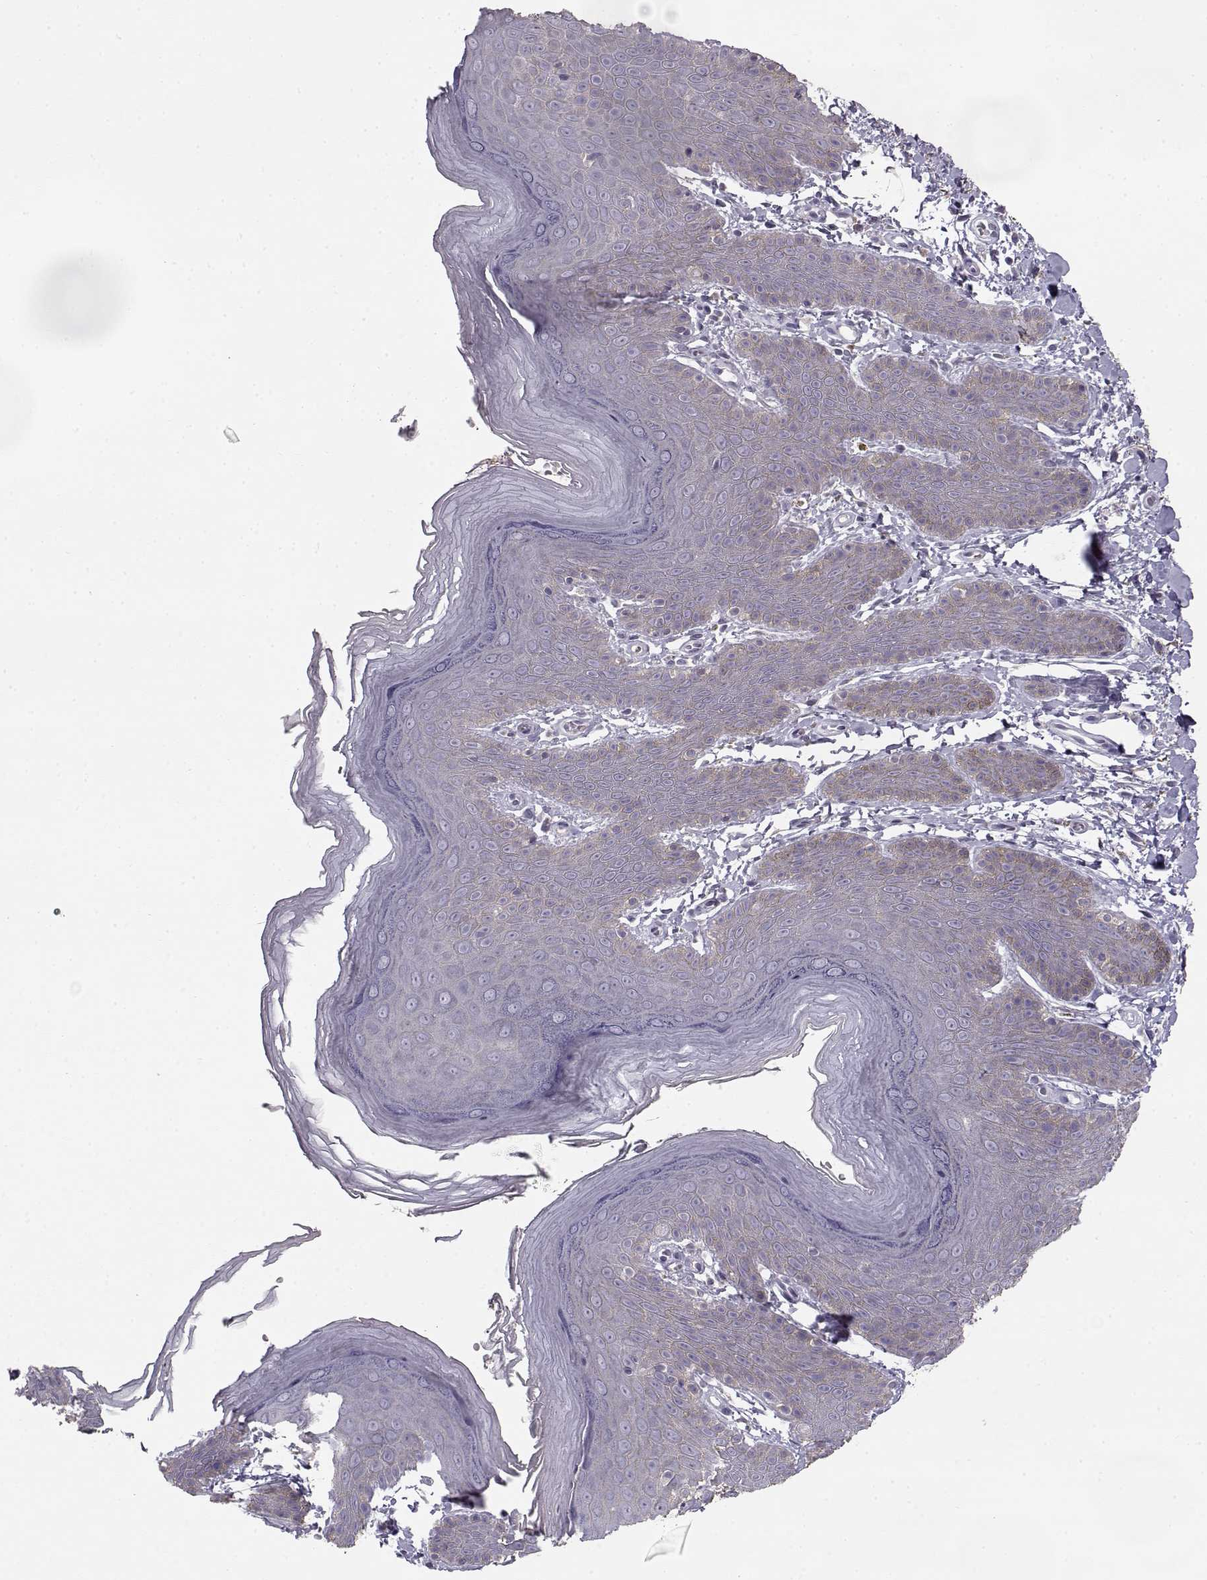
{"staining": {"intensity": "weak", "quantity": "<25%", "location": "cytoplasmic/membranous"}, "tissue": "skin", "cell_type": "Epidermal cells", "image_type": "normal", "snomed": [{"axis": "morphology", "description": "Normal tissue, NOS"}, {"axis": "topography", "description": "Anal"}], "caption": "This is an immunohistochemistry (IHC) histopathology image of unremarkable skin. There is no staining in epidermal cells.", "gene": "GRK1", "patient": {"sex": "male", "age": 53}}